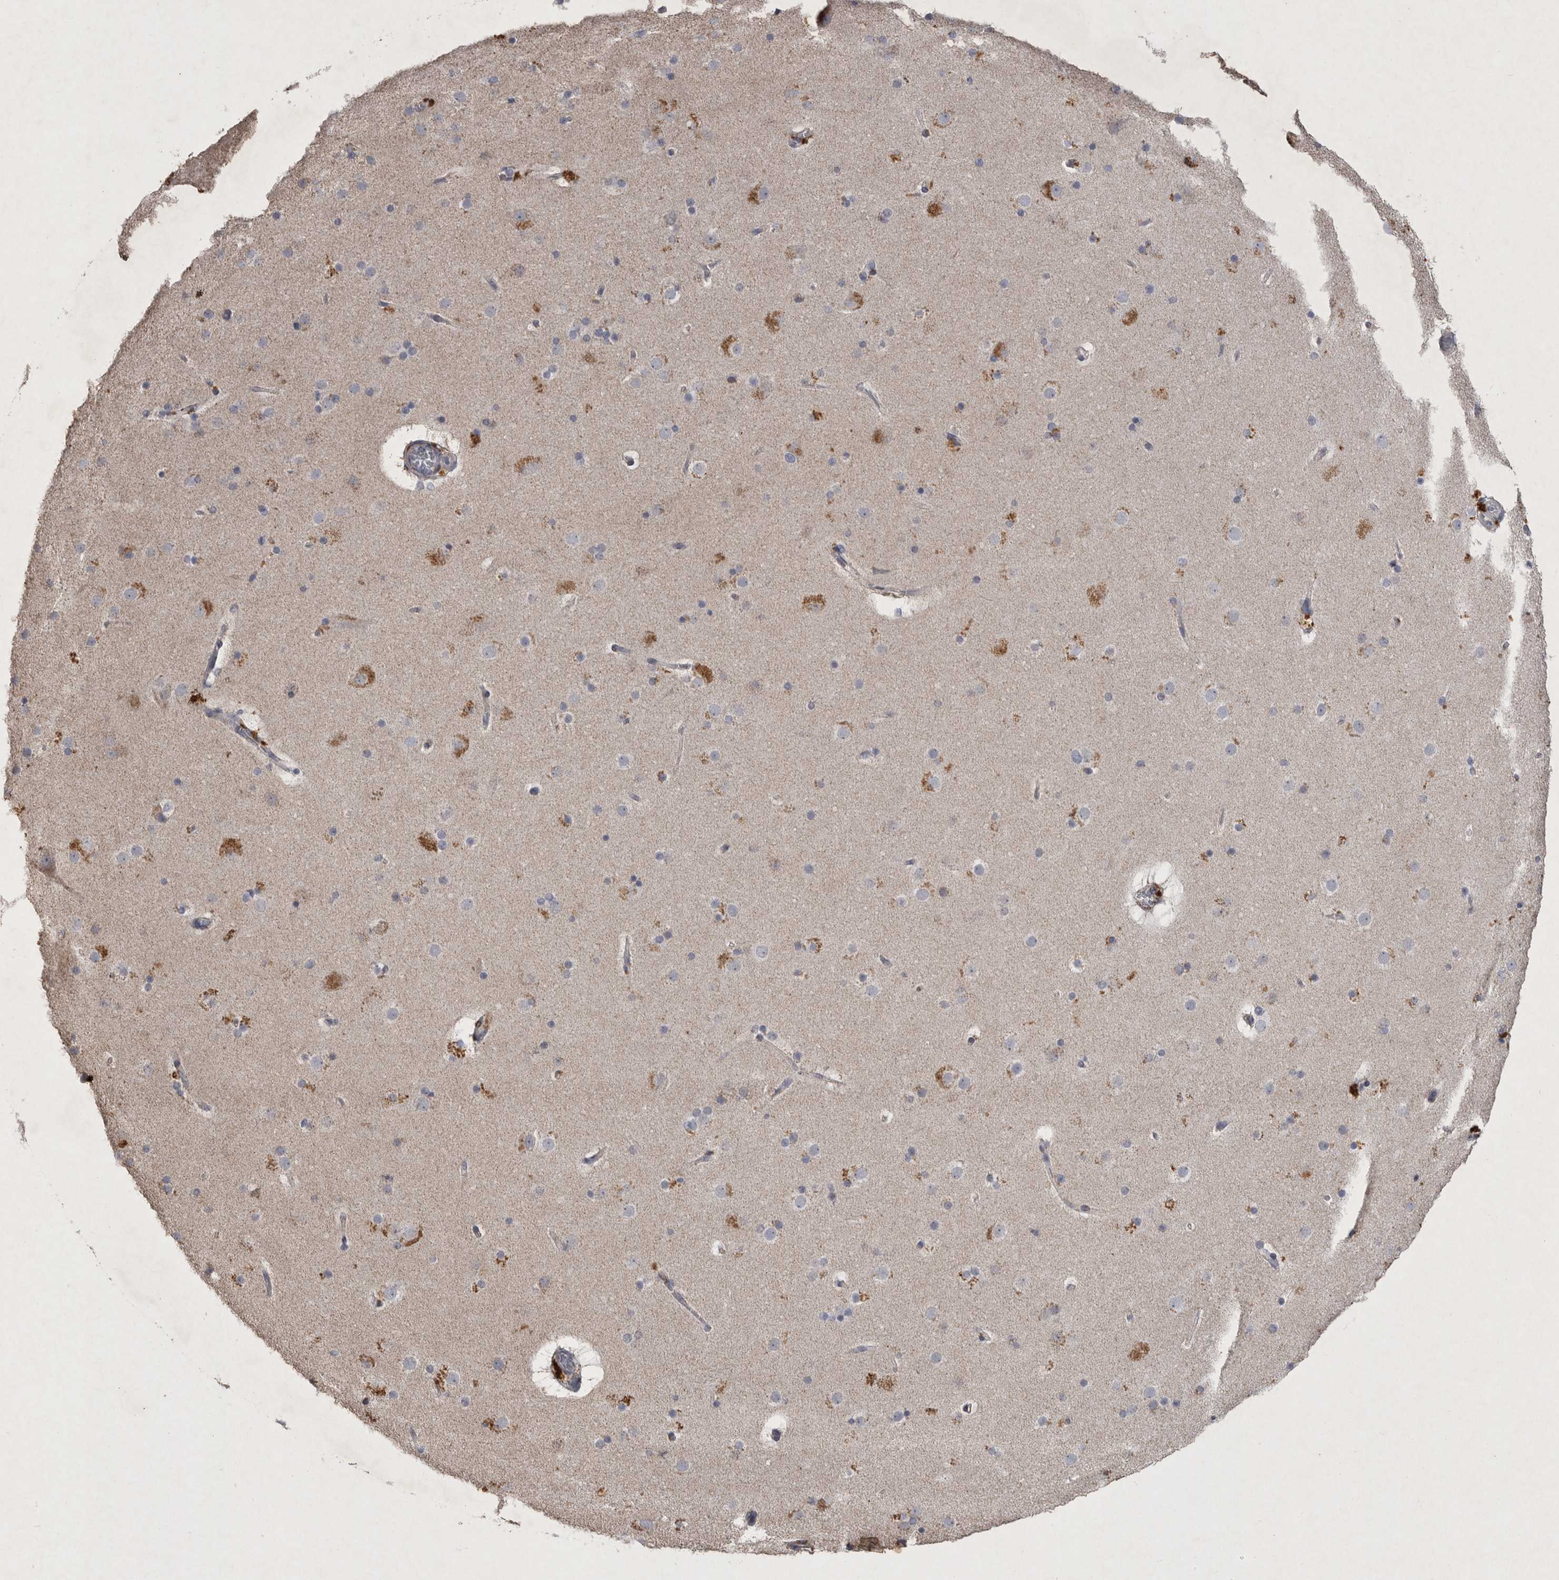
{"staining": {"intensity": "negative", "quantity": "none", "location": "none"}, "tissue": "cerebral cortex", "cell_type": "Endothelial cells", "image_type": "normal", "snomed": [{"axis": "morphology", "description": "Normal tissue, NOS"}, {"axis": "topography", "description": "Cerebral cortex"}], "caption": "Human cerebral cortex stained for a protein using immunohistochemistry exhibits no staining in endothelial cells.", "gene": "DKK3", "patient": {"sex": "male", "age": 57}}